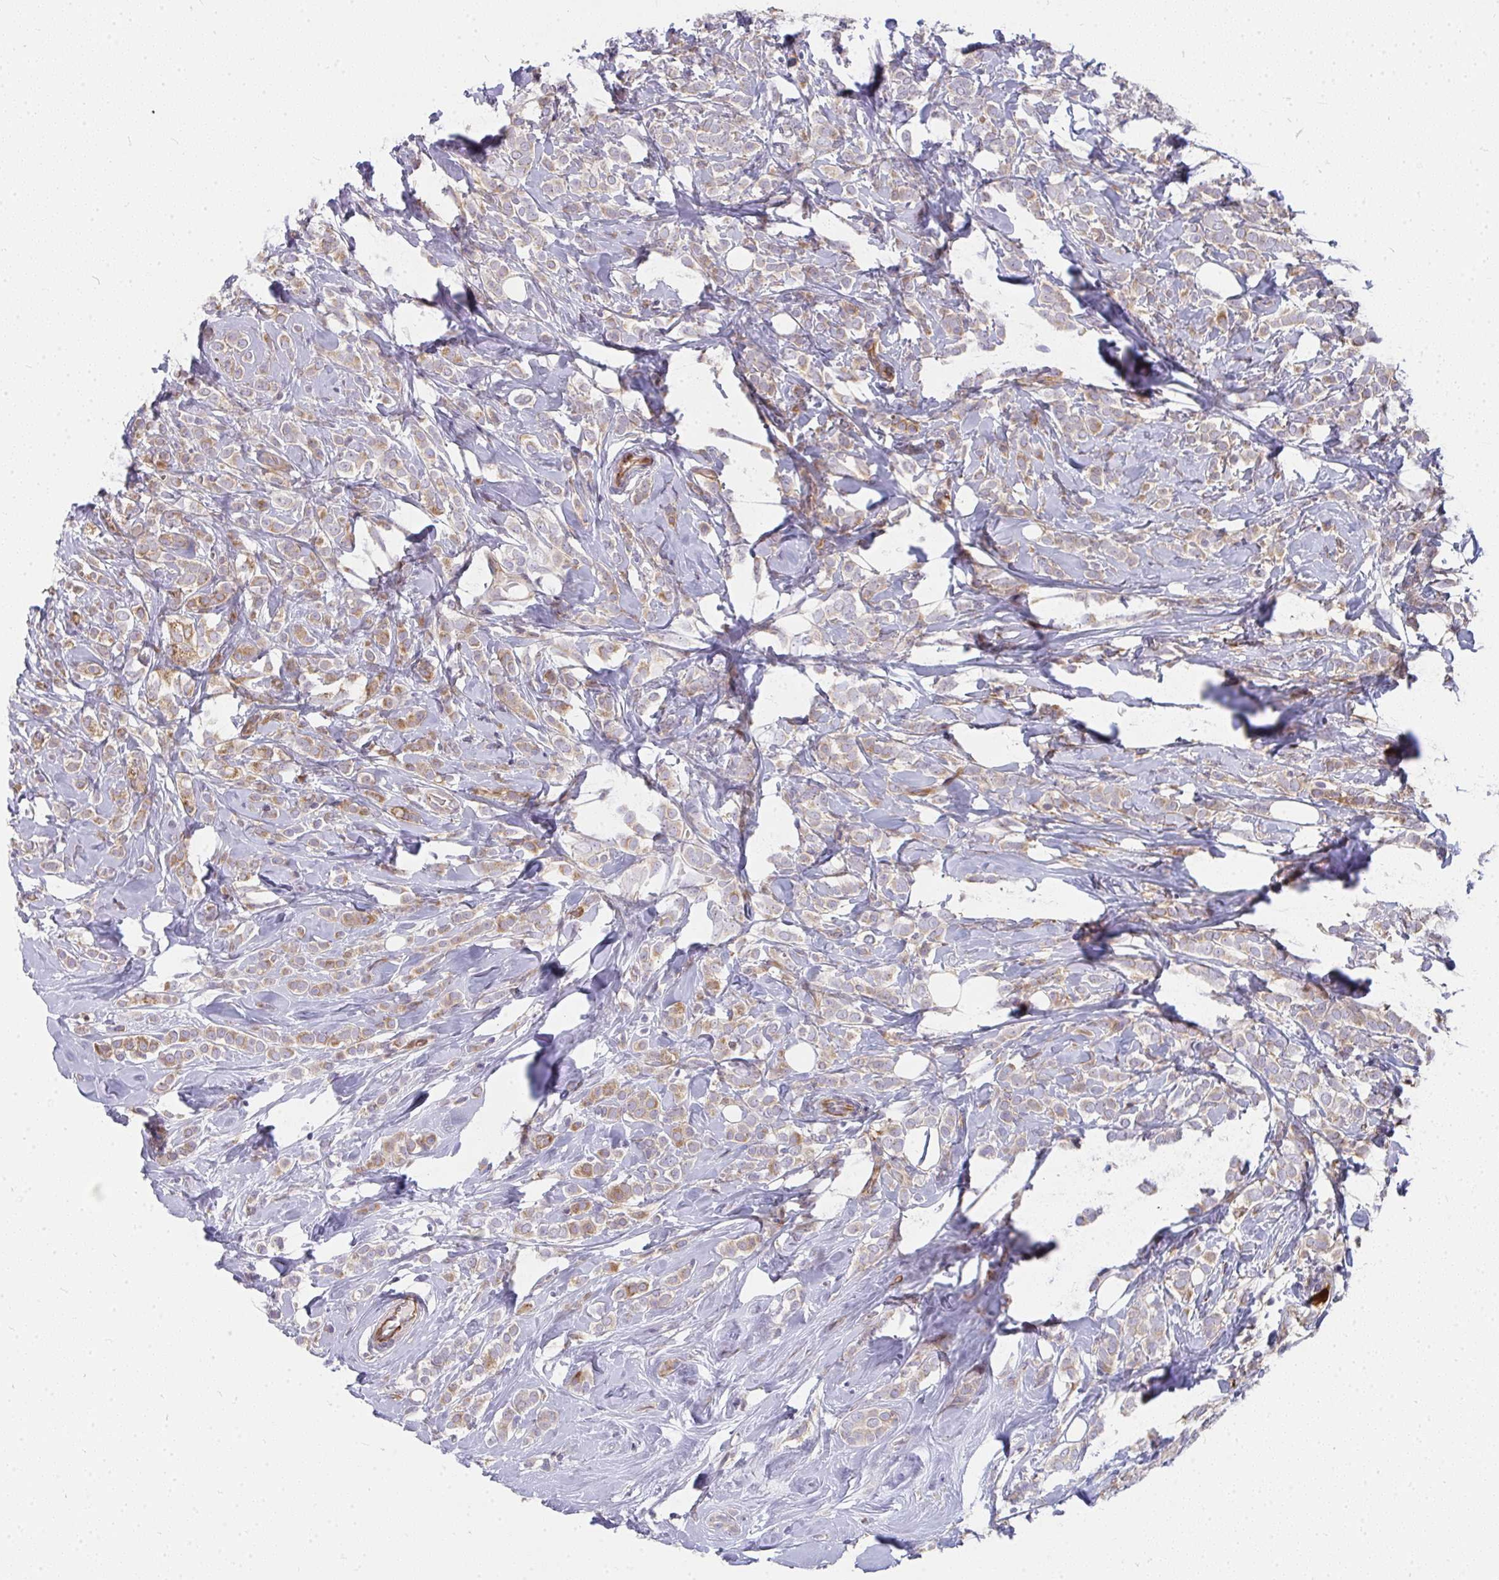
{"staining": {"intensity": "weak", "quantity": "25%-75%", "location": "cytoplasmic/membranous"}, "tissue": "breast cancer", "cell_type": "Tumor cells", "image_type": "cancer", "snomed": [{"axis": "morphology", "description": "Lobular carcinoma"}, {"axis": "topography", "description": "Breast"}], "caption": "Lobular carcinoma (breast) tissue exhibits weak cytoplasmic/membranous positivity in approximately 25%-75% of tumor cells, visualized by immunohistochemistry.", "gene": "CSF3R", "patient": {"sex": "female", "age": 49}}